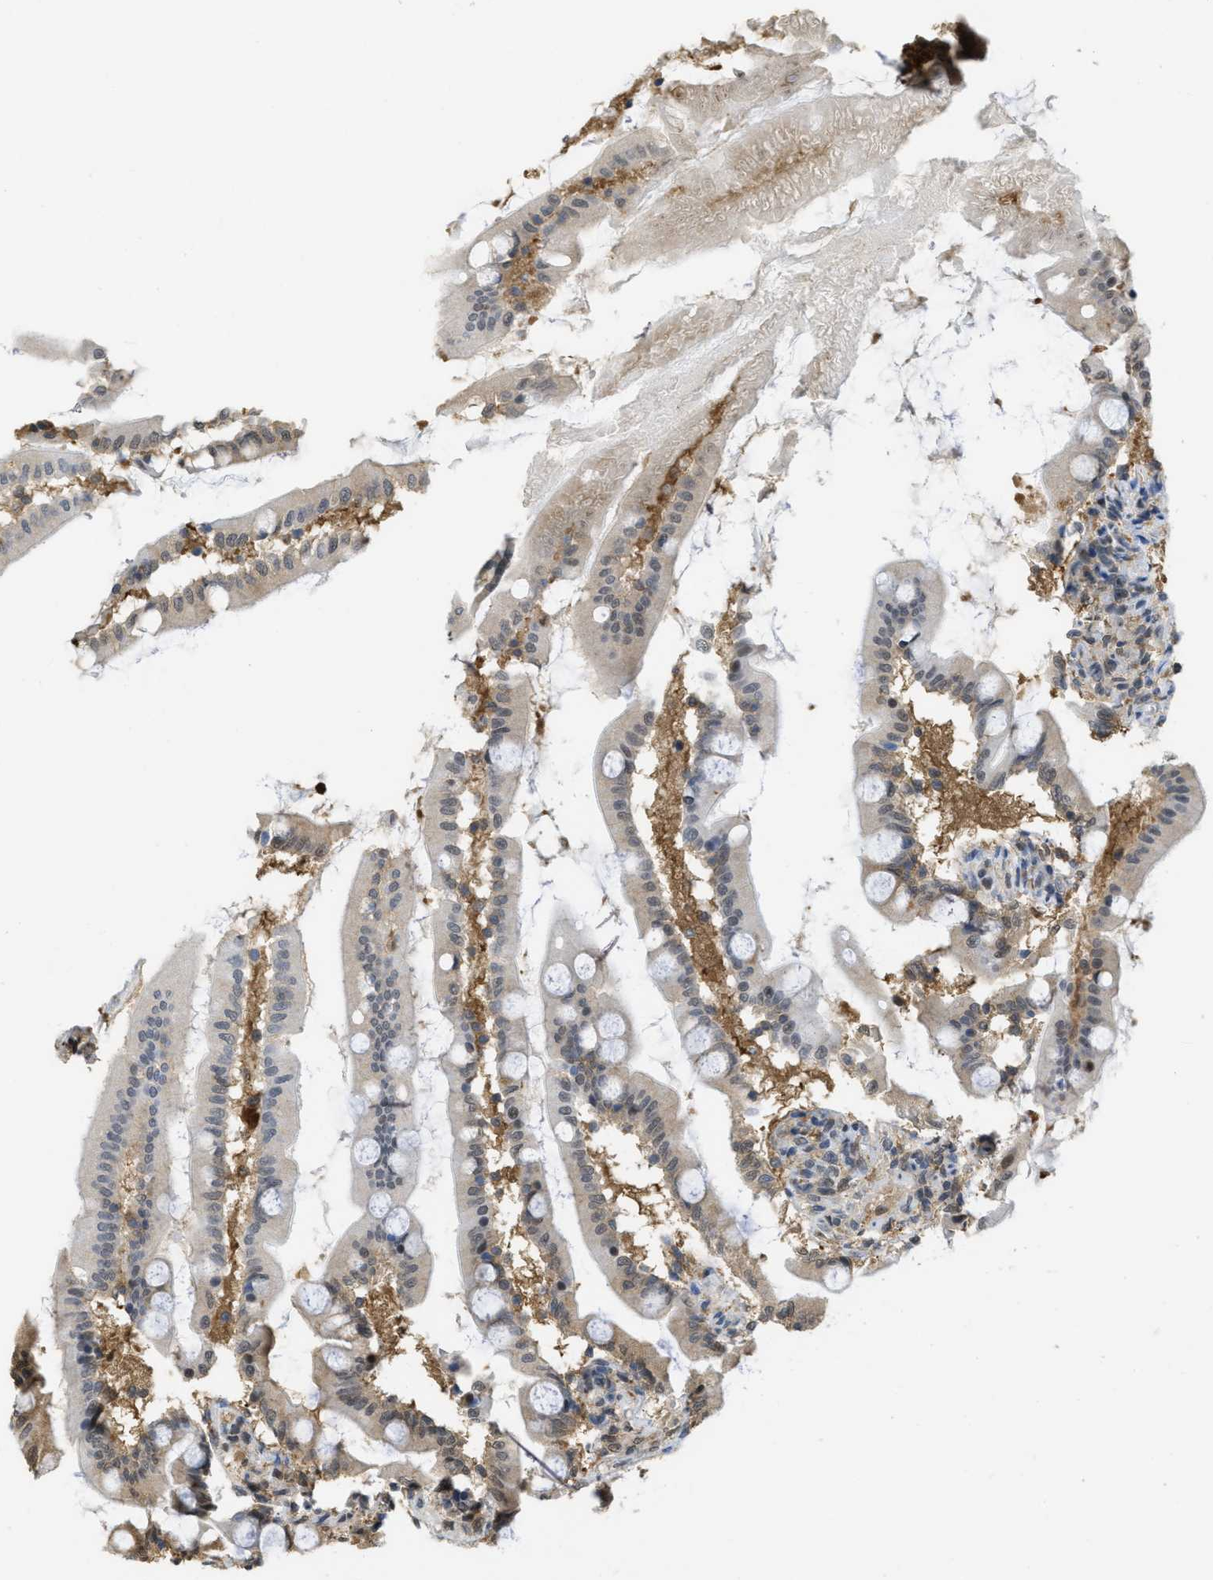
{"staining": {"intensity": "moderate", "quantity": "25%-75%", "location": "cytoplasmic/membranous,nuclear"}, "tissue": "small intestine", "cell_type": "Glandular cells", "image_type": "normal", "snomed": [{"axis": "morphology", "description": "Normal tissue, NOS"}, {"axis": "topography", "description": "Small intestine"}], "caption": "Immunohistochemical staining of unremarkable human small intestine exhibits 25%-75% levels of moderate cytoplasmic/membranous,nuclear protein expression in approximately 25%-75% of glandular cells. The staining was performed using DAB (3,3'-diaminobenzidine) to visualize the protein expression in brown, while the nuclei were stained in blue with hematoxylin (Magnification: 20x).", "gene": "PSMC5", "patient": {"sex": "female", "age": 56}}